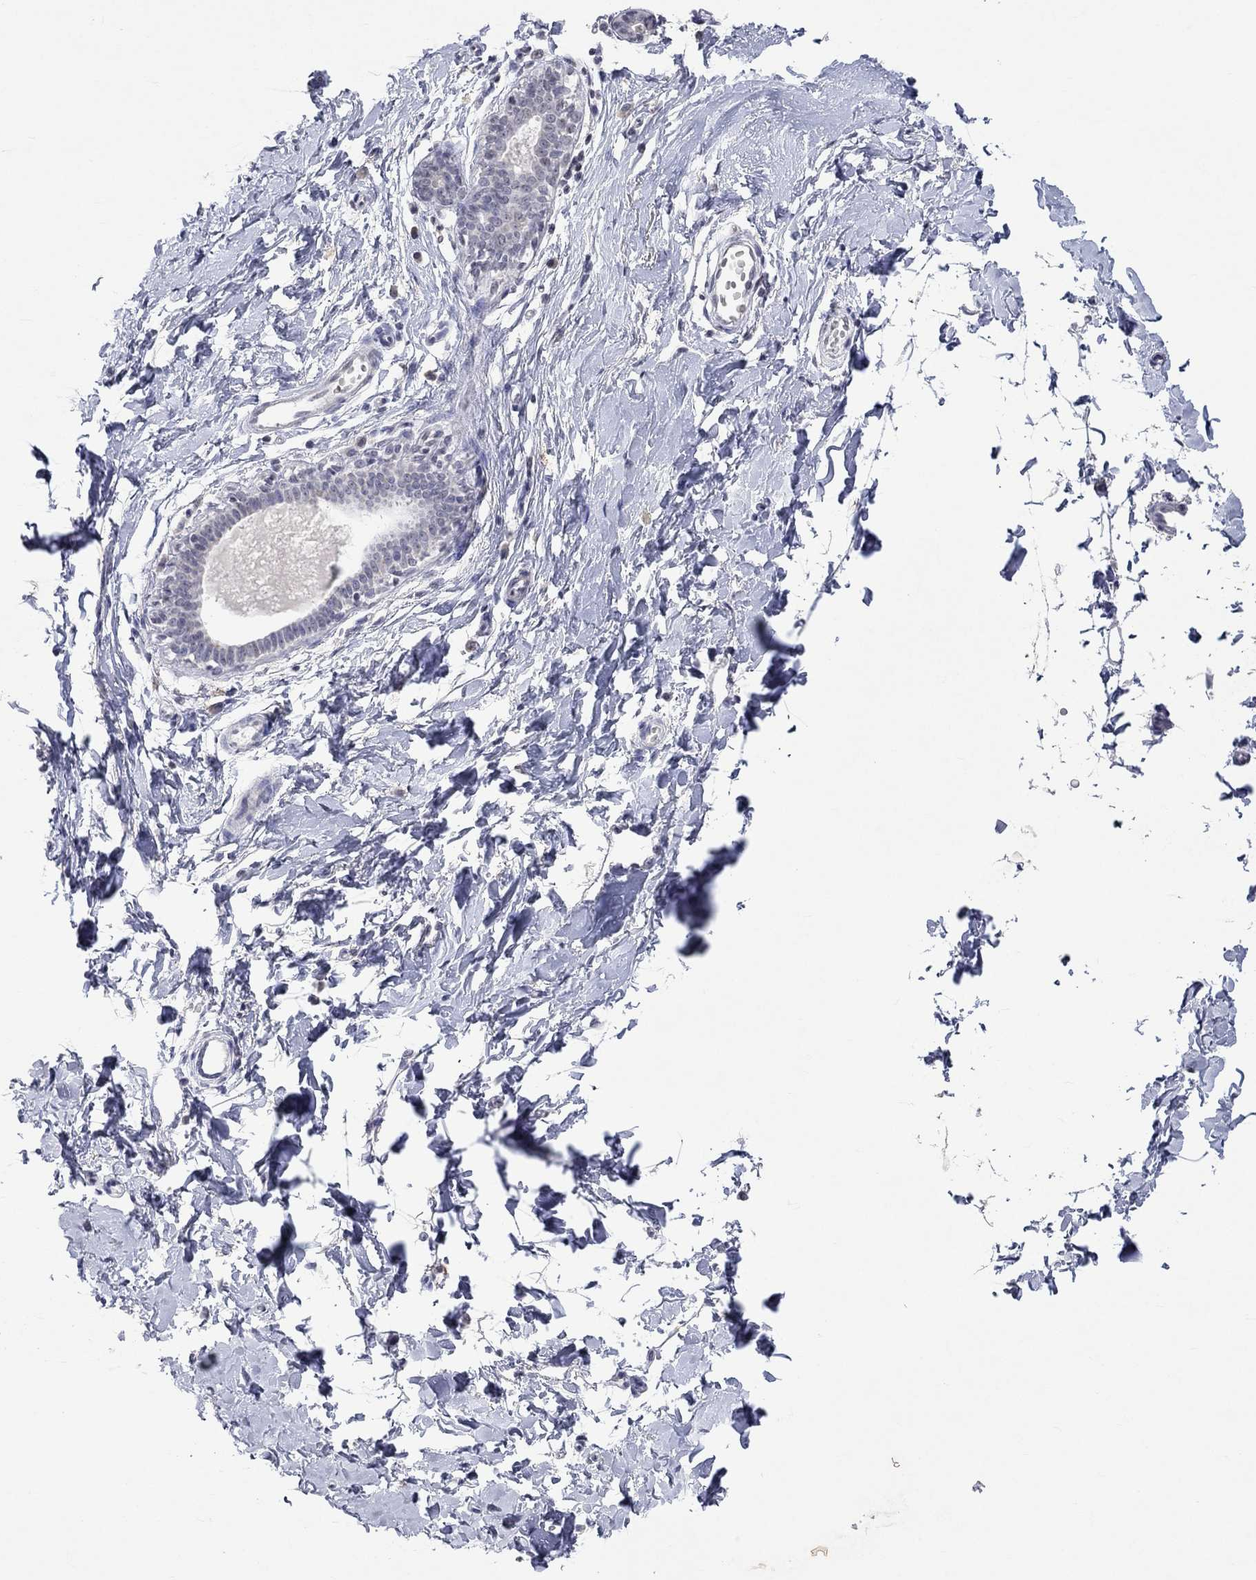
{"staining": {"intensity": "negative", "quantity": "none", "location": "none"}, "tissue": "breast", "cell_type": "Adipocytes", "image_type": "normal", "snomed": [{"axis": "morphology", "description": "Normal tissue, NOS"}, {"axis": "topography", "description": "Breast"}], "caption": "Immunohistochemical staining of benign human breast demonstrates no significant expression in adipocytes. (DAB immunohistochemistry with hematoxylin counter stain).", "gene": "TMEM143", "patient": {"sex": "female", "age": 37}}